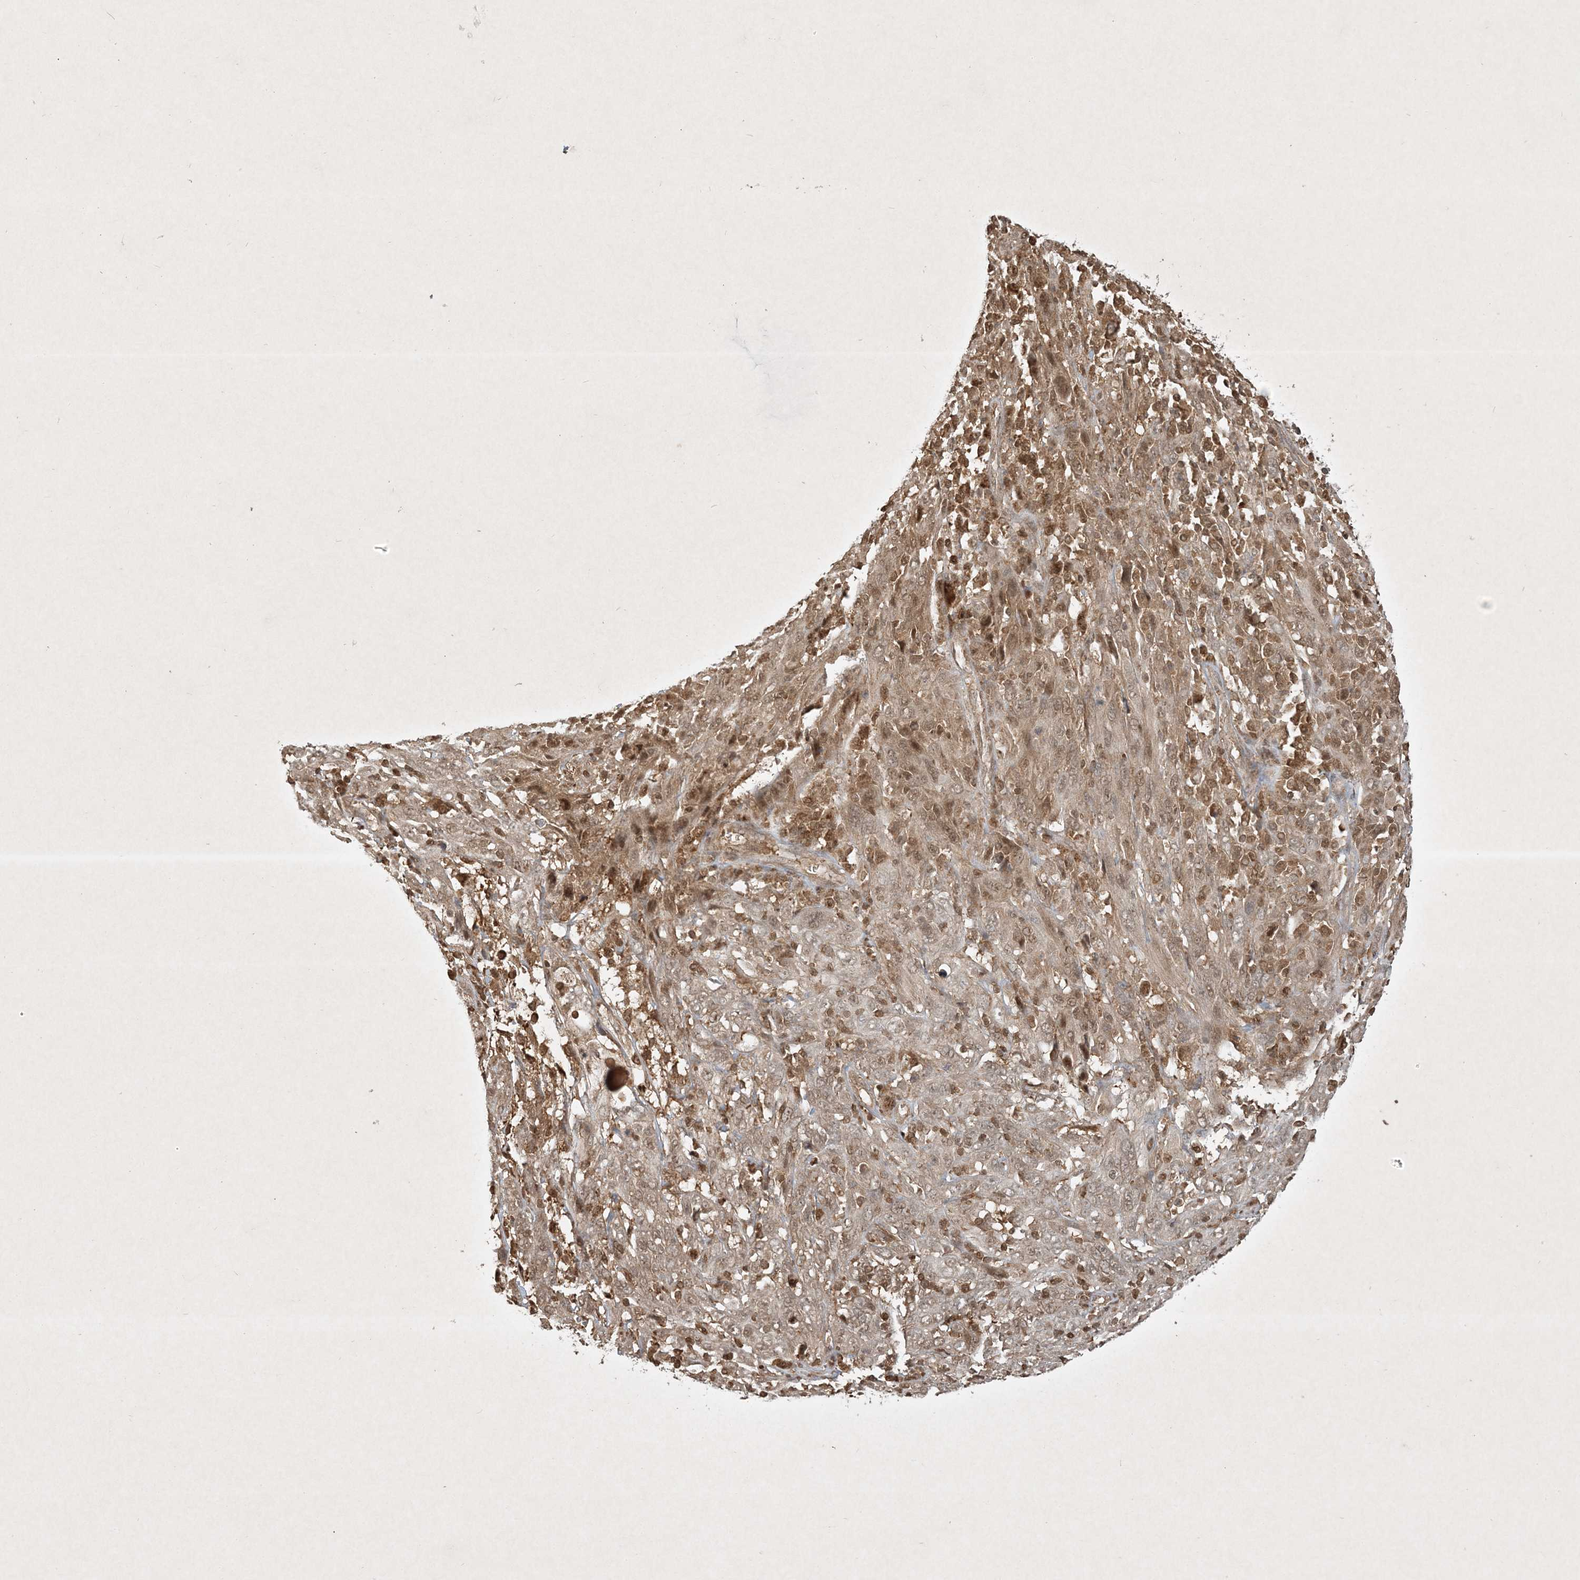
{"staining": {"intensity": "weak", "quantity": ">75%", "location": "cytoplasmic/membranous"}, "tissue": "cervical cancer", "cell_type": "Tumor cells", "image_type": "cancer", "snomed": [{"axis": "morphology", "description": "Squamous cell carcinoma, NOS"}, {"axis": "topography", "description": "Cervix"}], "caption": "Immunohistochemistry (IHC) (DAB) staining of human cervical cancer reveals weak cytoplasmic/membranous protein expression in about >75% of tumor cells. The staining is performed using DAB brown chromogen to label protein expression. The nuclei are counter-stained blue using hematoxylin.", "gene": "PLTP", "patient": {"sex": "female", "age": 46}}